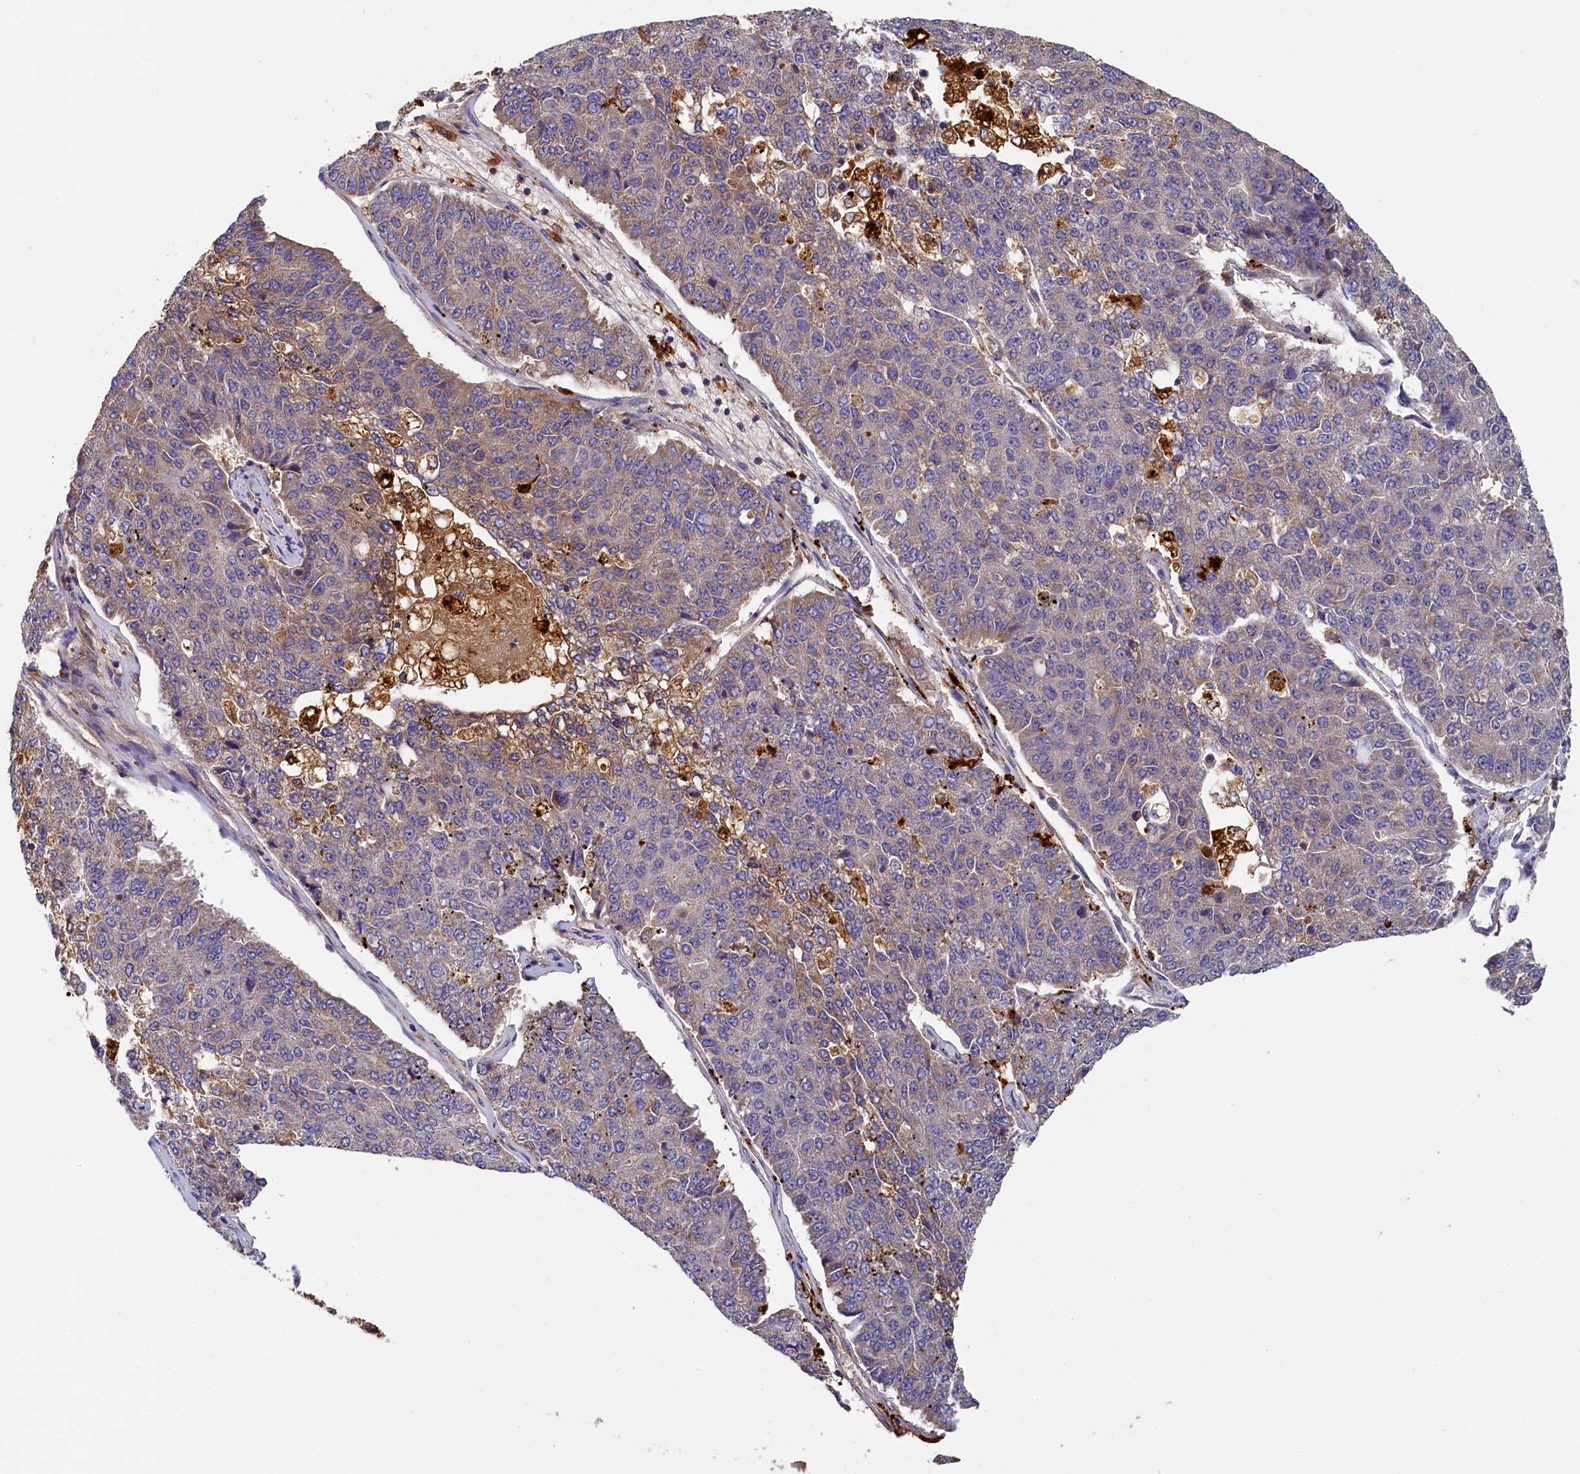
{"staining": {"intensity": "weak", "quantity": "<25%", "location": "cytoplasmic/membranous"}, "tissue": "pancreatic cancer", "cell_type": "Tumor cells", "image_type": "cancer", "snomed": [{"axis": "morphology", "description": "Adenocarcinoma, NOS"}, {"axis": "topography", "description": "Pancreas"}], "caption": "There is no significant expression in tumor cells of pancreatic adenocarcinoma.", "gene": "SEC31B", "patient": {"sex": "male", "age": 50}}